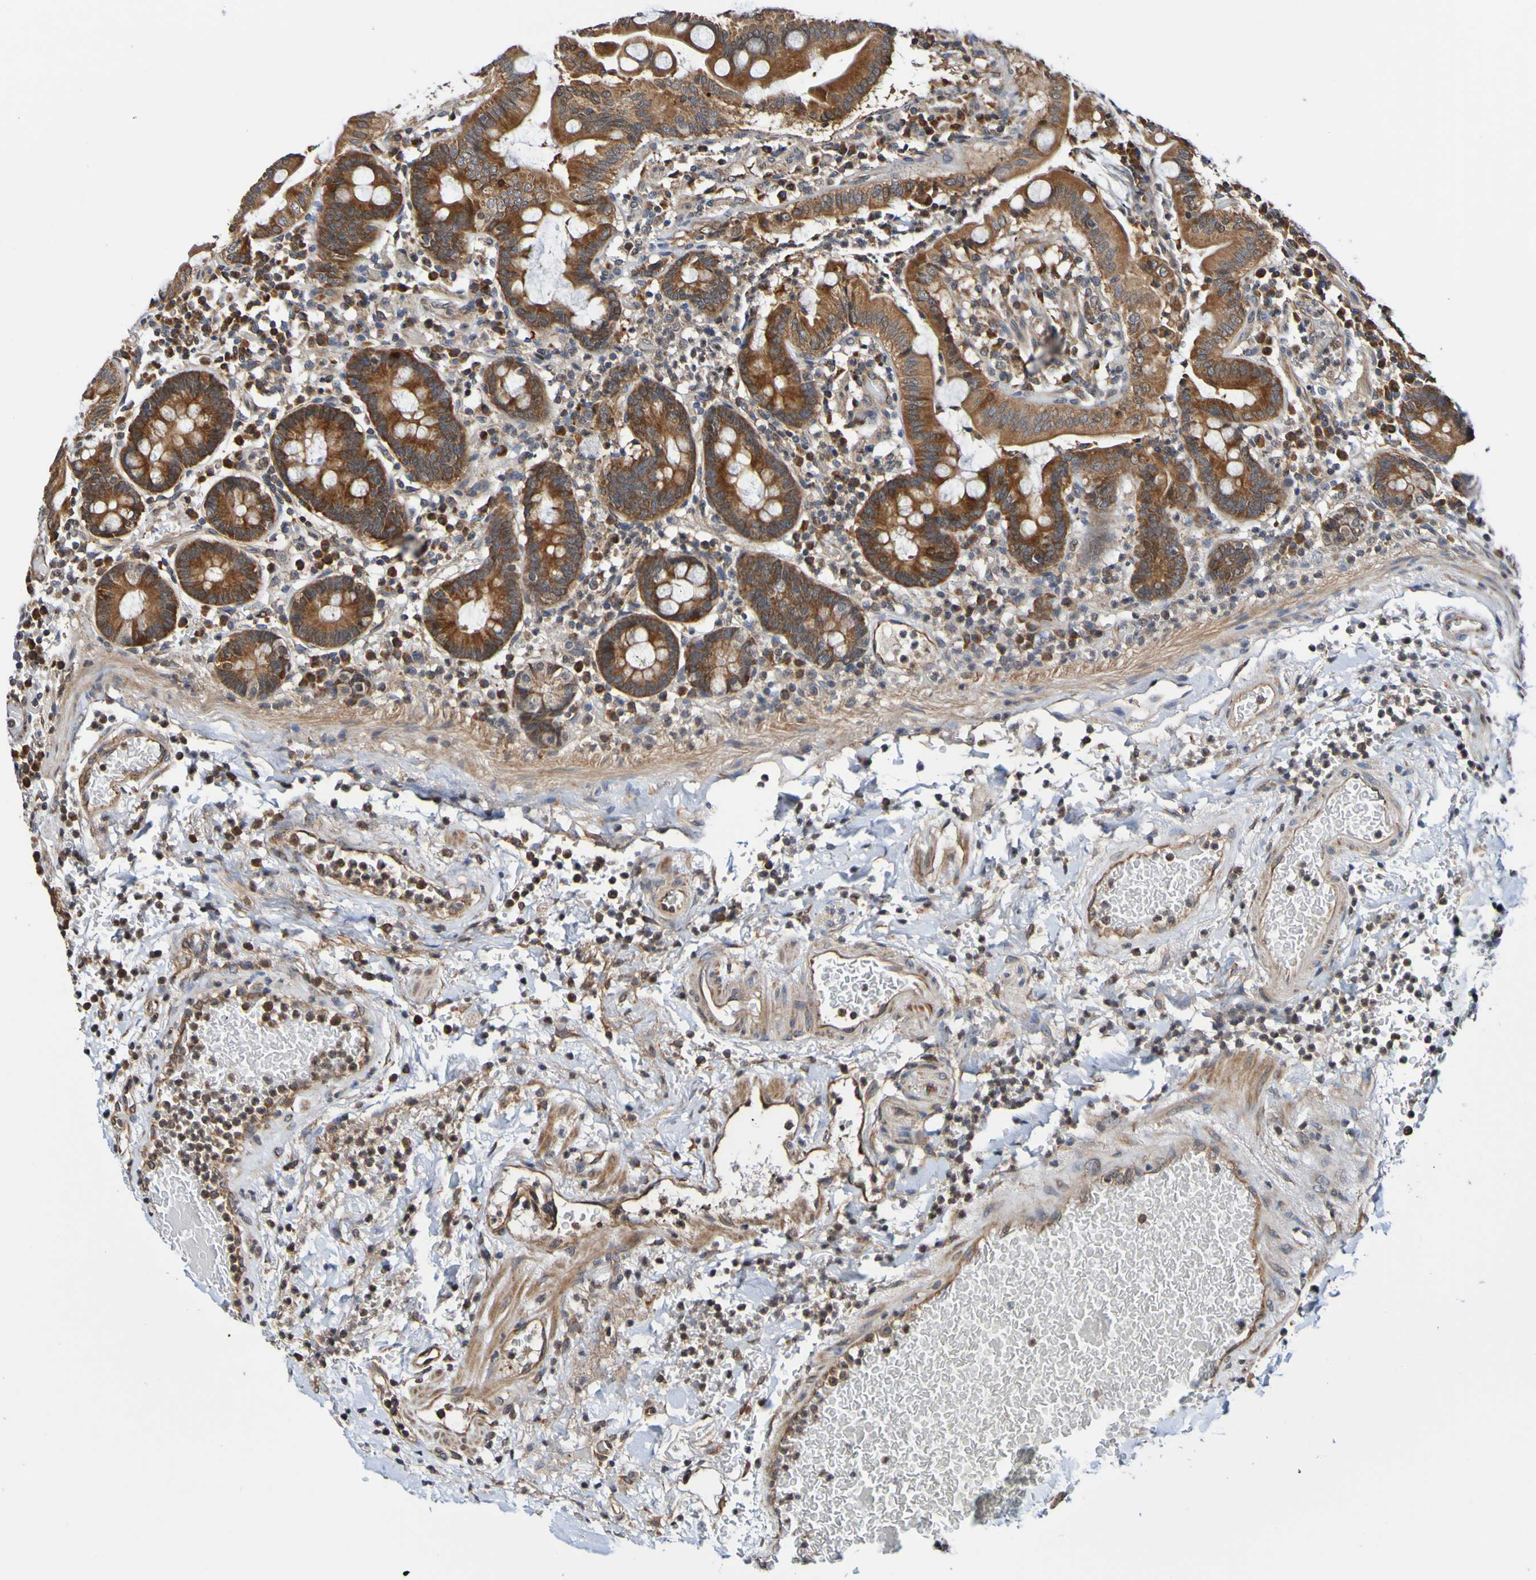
{"staining": {"intensity": "strong", "quantity": ">75%", "location": "cytoplasmic/membranous"}, "tissue": "stomach", "cell_type": "Glandular cells", "image_type": "normal", "snomed": [{"axis": "morphology", "description": "Normal tissue, NOS"}, {"axis": "topography", "description": "Stomach, upper"}], "caption": "Strong cytoplasmic/membranous protein expression is appreciated in about >75% of glandular cells in stomach. The protein of interest is stained brown, and the nuclei are stained in blue (DAB IHC with brightfield microscopy, high magnification).", "gene": "AXIN1", "patient": {"sex": "male", "age": 68}}